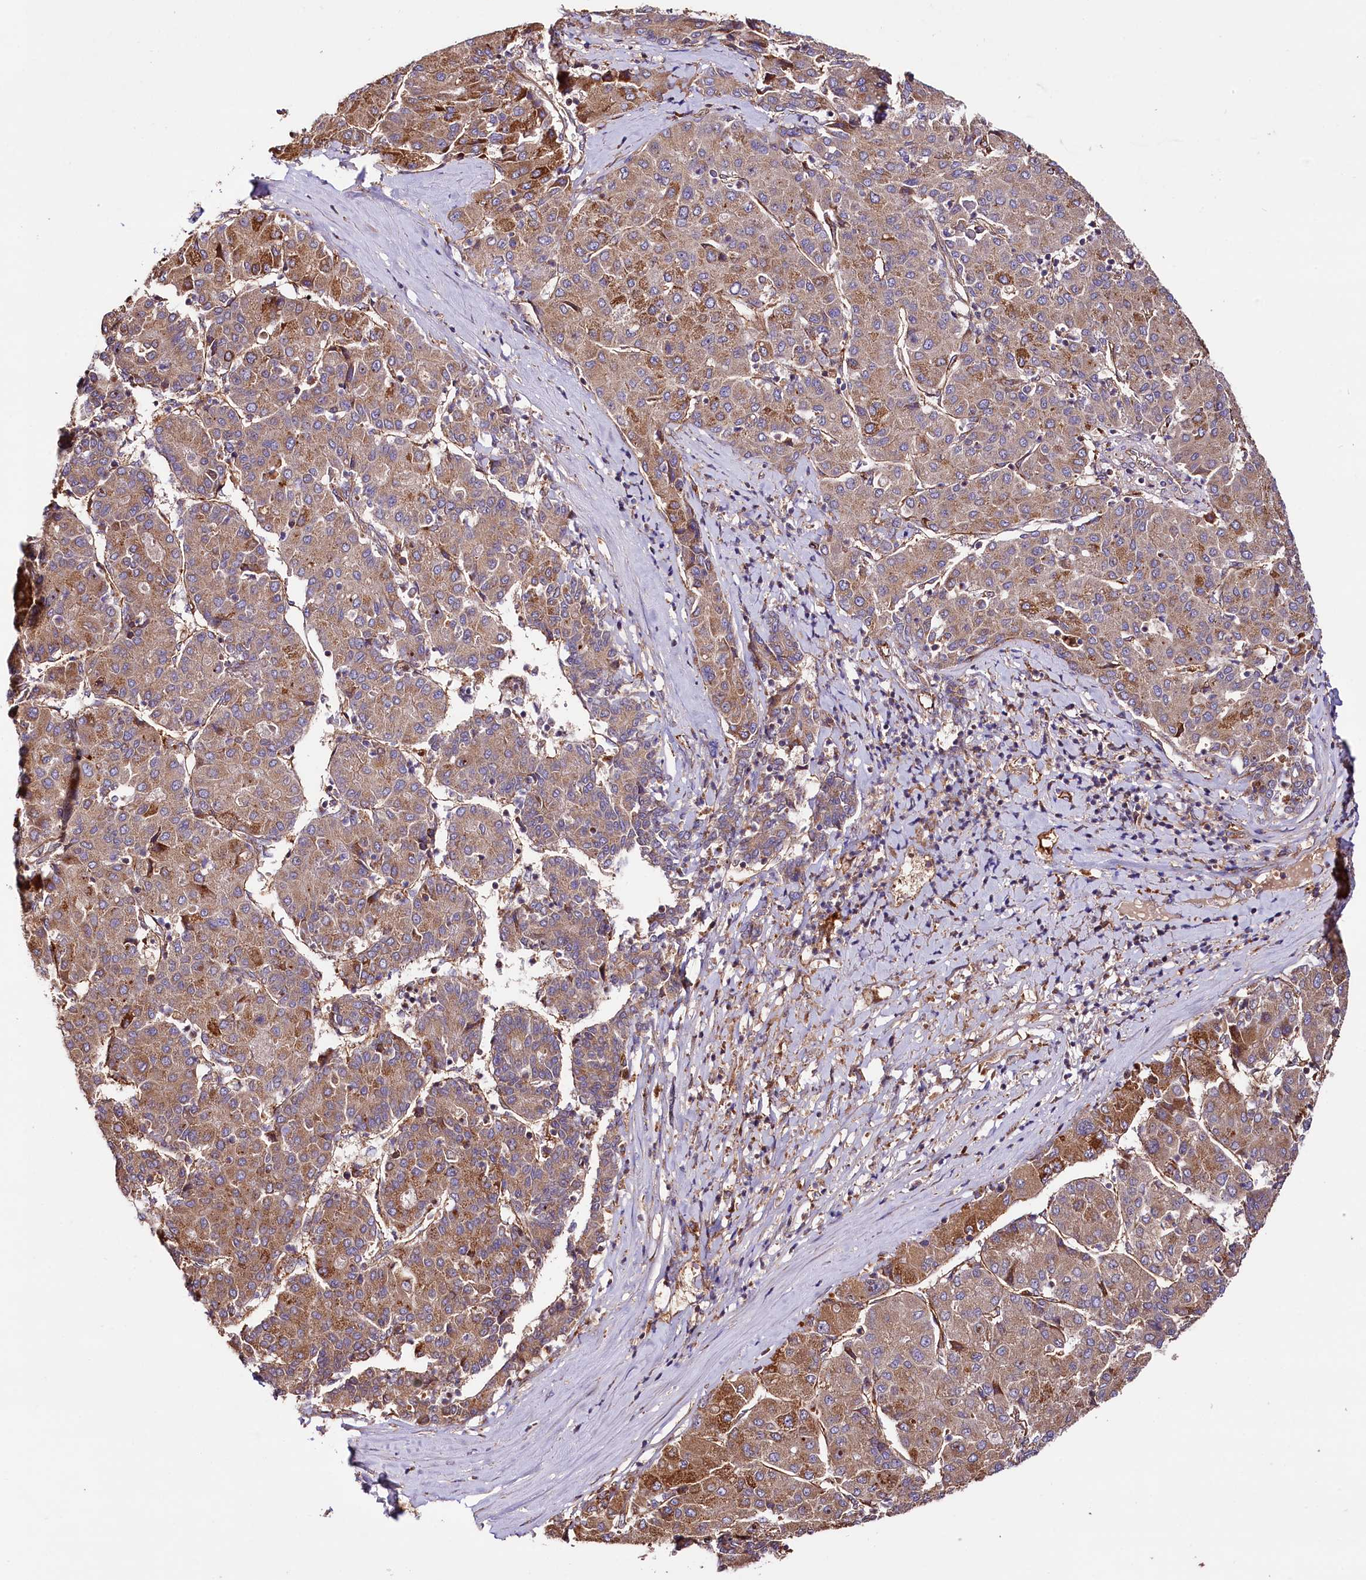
{"staining": {"intensity": "moderate", "quantity": ">75%", "location": "cytoplasmic/membranous"}, "tissue": "liver cancer", "cell_type": "Tumor cells", "image_type": "cancer", "snomed": [{"axis": "morphology", "description": "Carcinoma, Hepatocellular, NOS"}, {"axis": "topography", "description": "Liver"}], "caption": "Immunohistochemical staining of hepatocellular carcinoma (liver) exhibits medium levels of moderate cytoplasmic/membranous protein staining in approximately >75% of tumor cells.", "gene": "CEP295", "patient": {"sex": "male", "age": 65}}